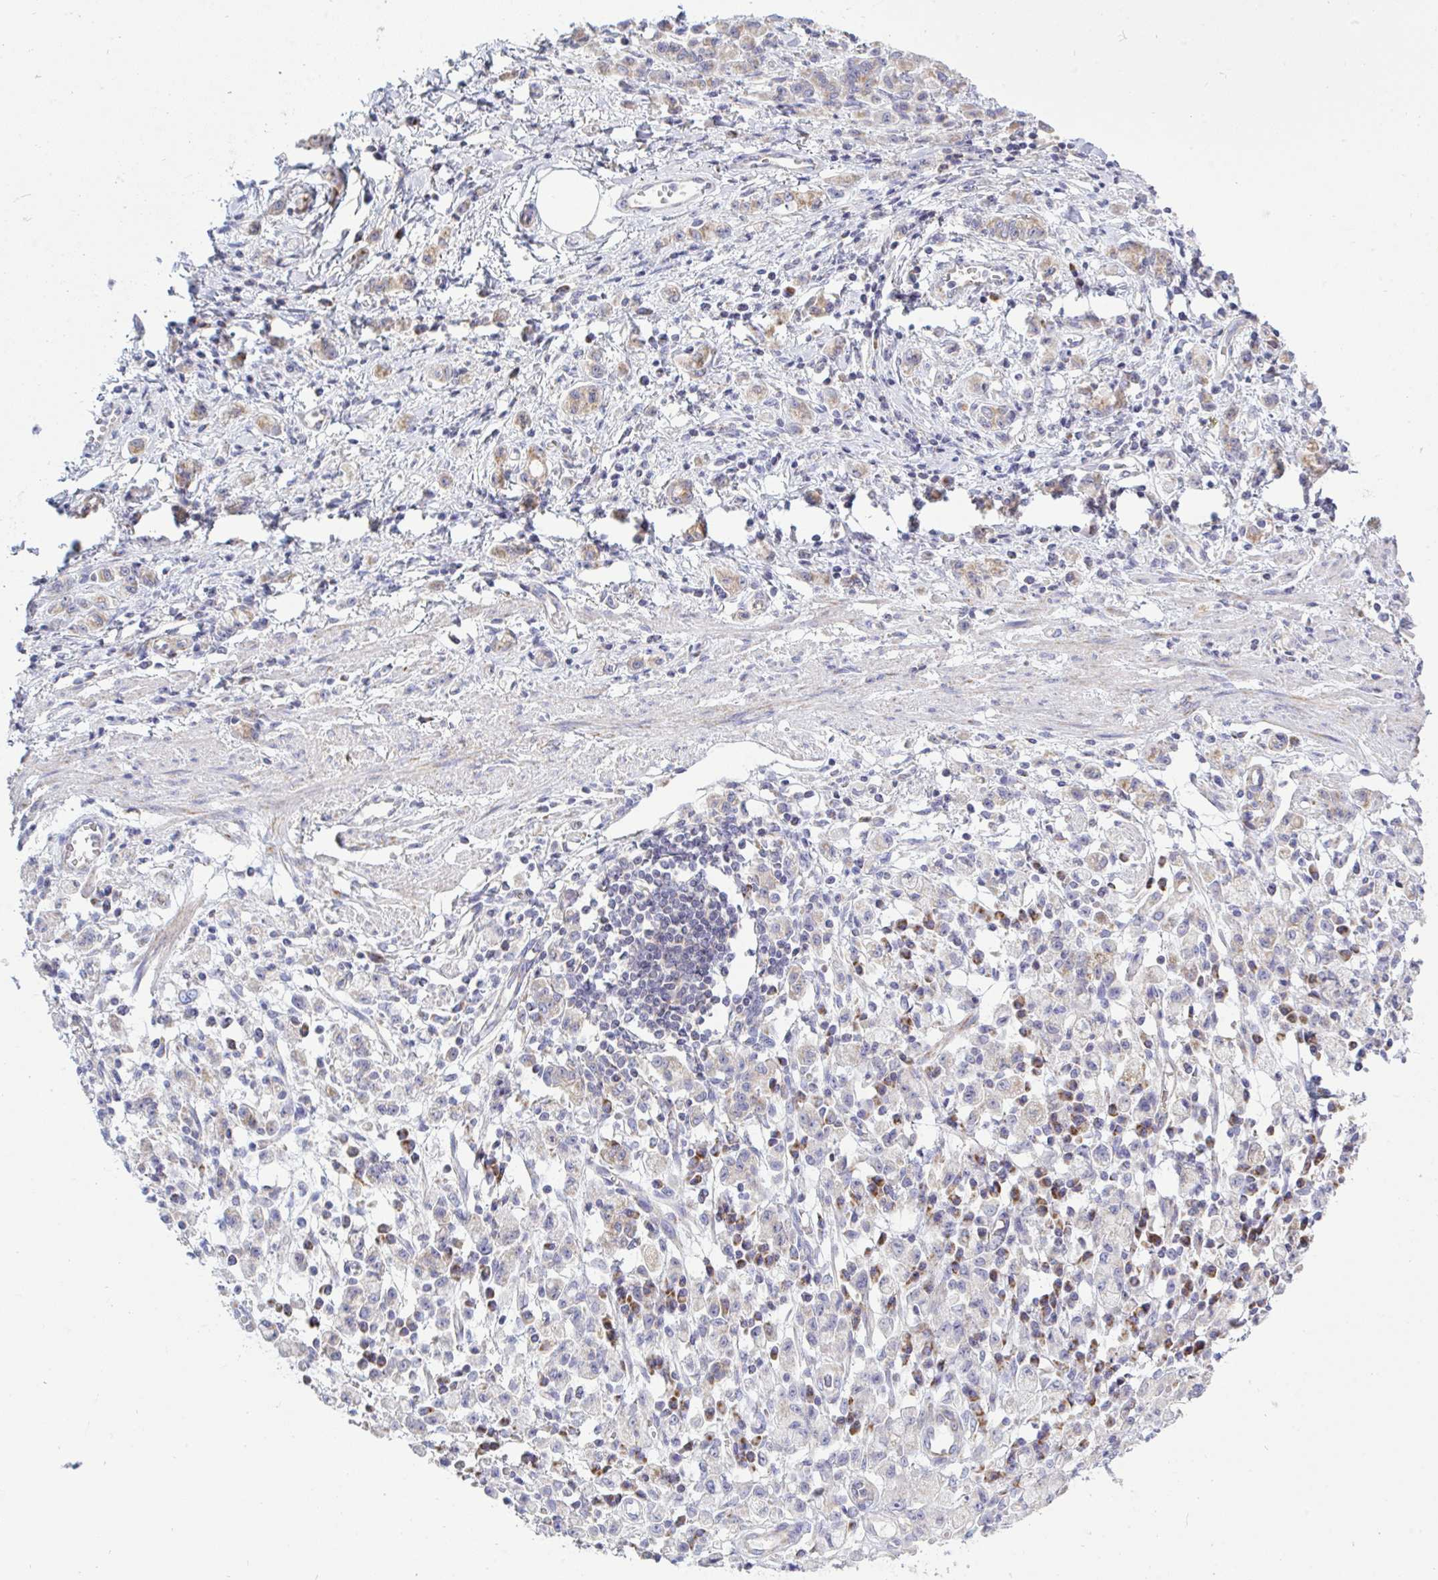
{"staining": {"intensity": "weak", "quantity": "25%-75%", "location": "cytoplasmic/membranous"}, "tissue": "stomach cancer", "cell_type": "Tumor cells", "image_type": "cancer", "snomed": [{"axis": "morphology", "description": "Adenocarcinoma, NOS"}, {"axis": "topography", "description": "Stomach"}], "caption": "Immunohistochemical staining of stomach adenocarcinoma demonstrates weak cytoplasmic/membranous protein expression in about 25%-75% of tumor cells.", "gene": "NDUFA7", "patient": {"sex": "male", "age": 77}}